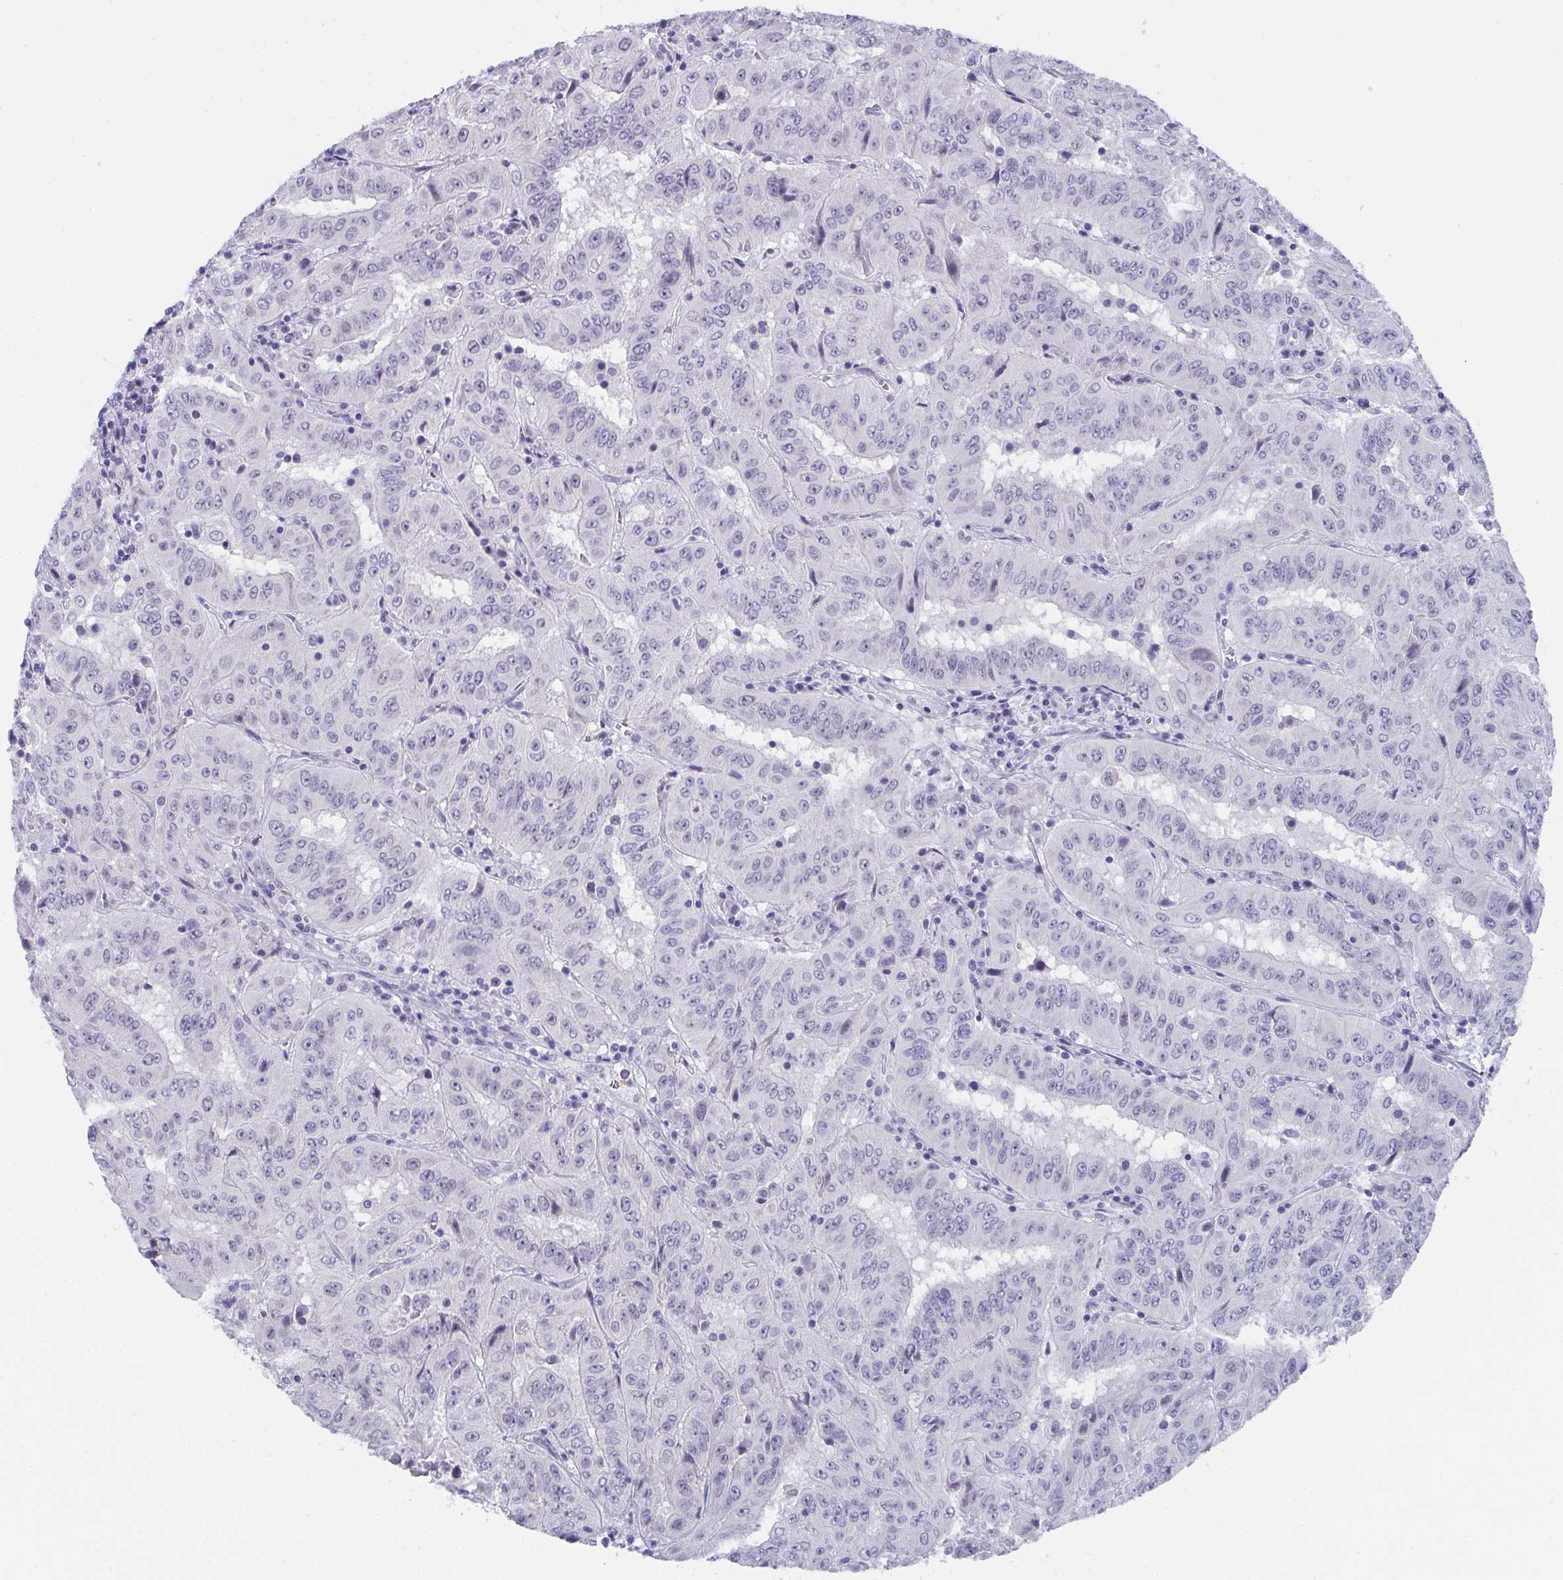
{"staining": {"intensity": "negative", "quantity": "none", "location": "none"}, "tissue": "pancreatic cancer", "cell_type": "Tumor cells", "image_type": "cancer", "snomed": [{"axis": "morphology", "description": "Adenocarcinoma, NOS"}, {"axis": "topography", "description": "Pancreas"}], "caption": "High power microscopy micrograph of an IHC micrograph of pancreatic adenocarcinoma, revealing no significant positivity in tumor cells. Nuclei are stained in blue.", "gene": "DYDC2", "patient": {"sex": "male", "age": 63}}